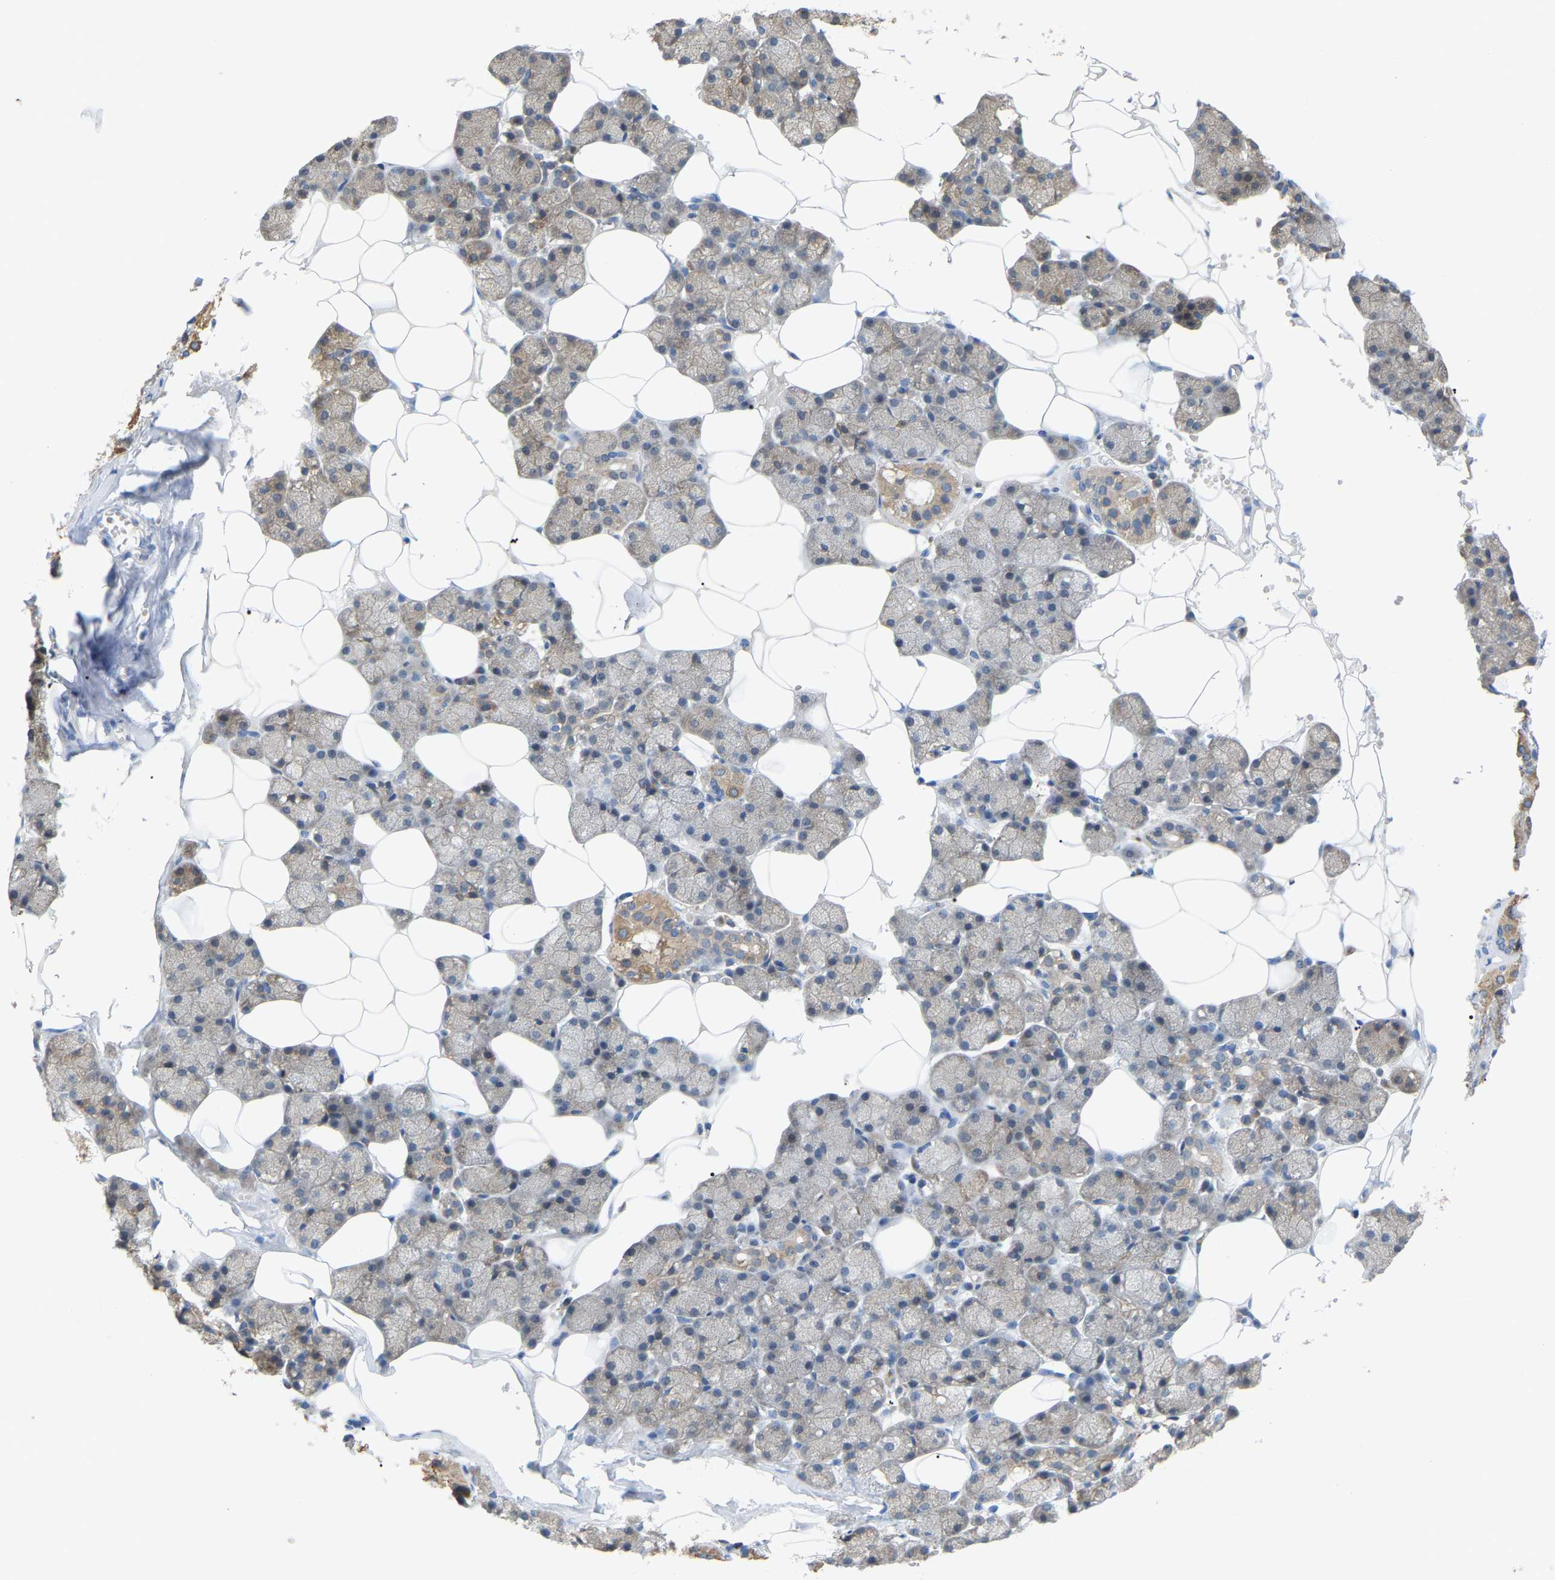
{"staining": {"intensity": "weak", "quantity": "25%-75%", "location": "cytoplasmic/membranous"}, "tissue": "salivary gland", "cell_type": "Glandular cells", "image_type": "normal", "snomed": [{"axis": "morphology", "description": "Normal tissue, NOS"}, {"axis": "topography", "description": "Salivary gland"}], "caption": "A micrograph showing weak cytoplasmic/membranous expression in about 25%-75% of glandular cells in normal salivary gland, as visualized by brown immunohistochemical staining.", "gene": "CROT", "patient": {"sex": "male", "age": 62}}